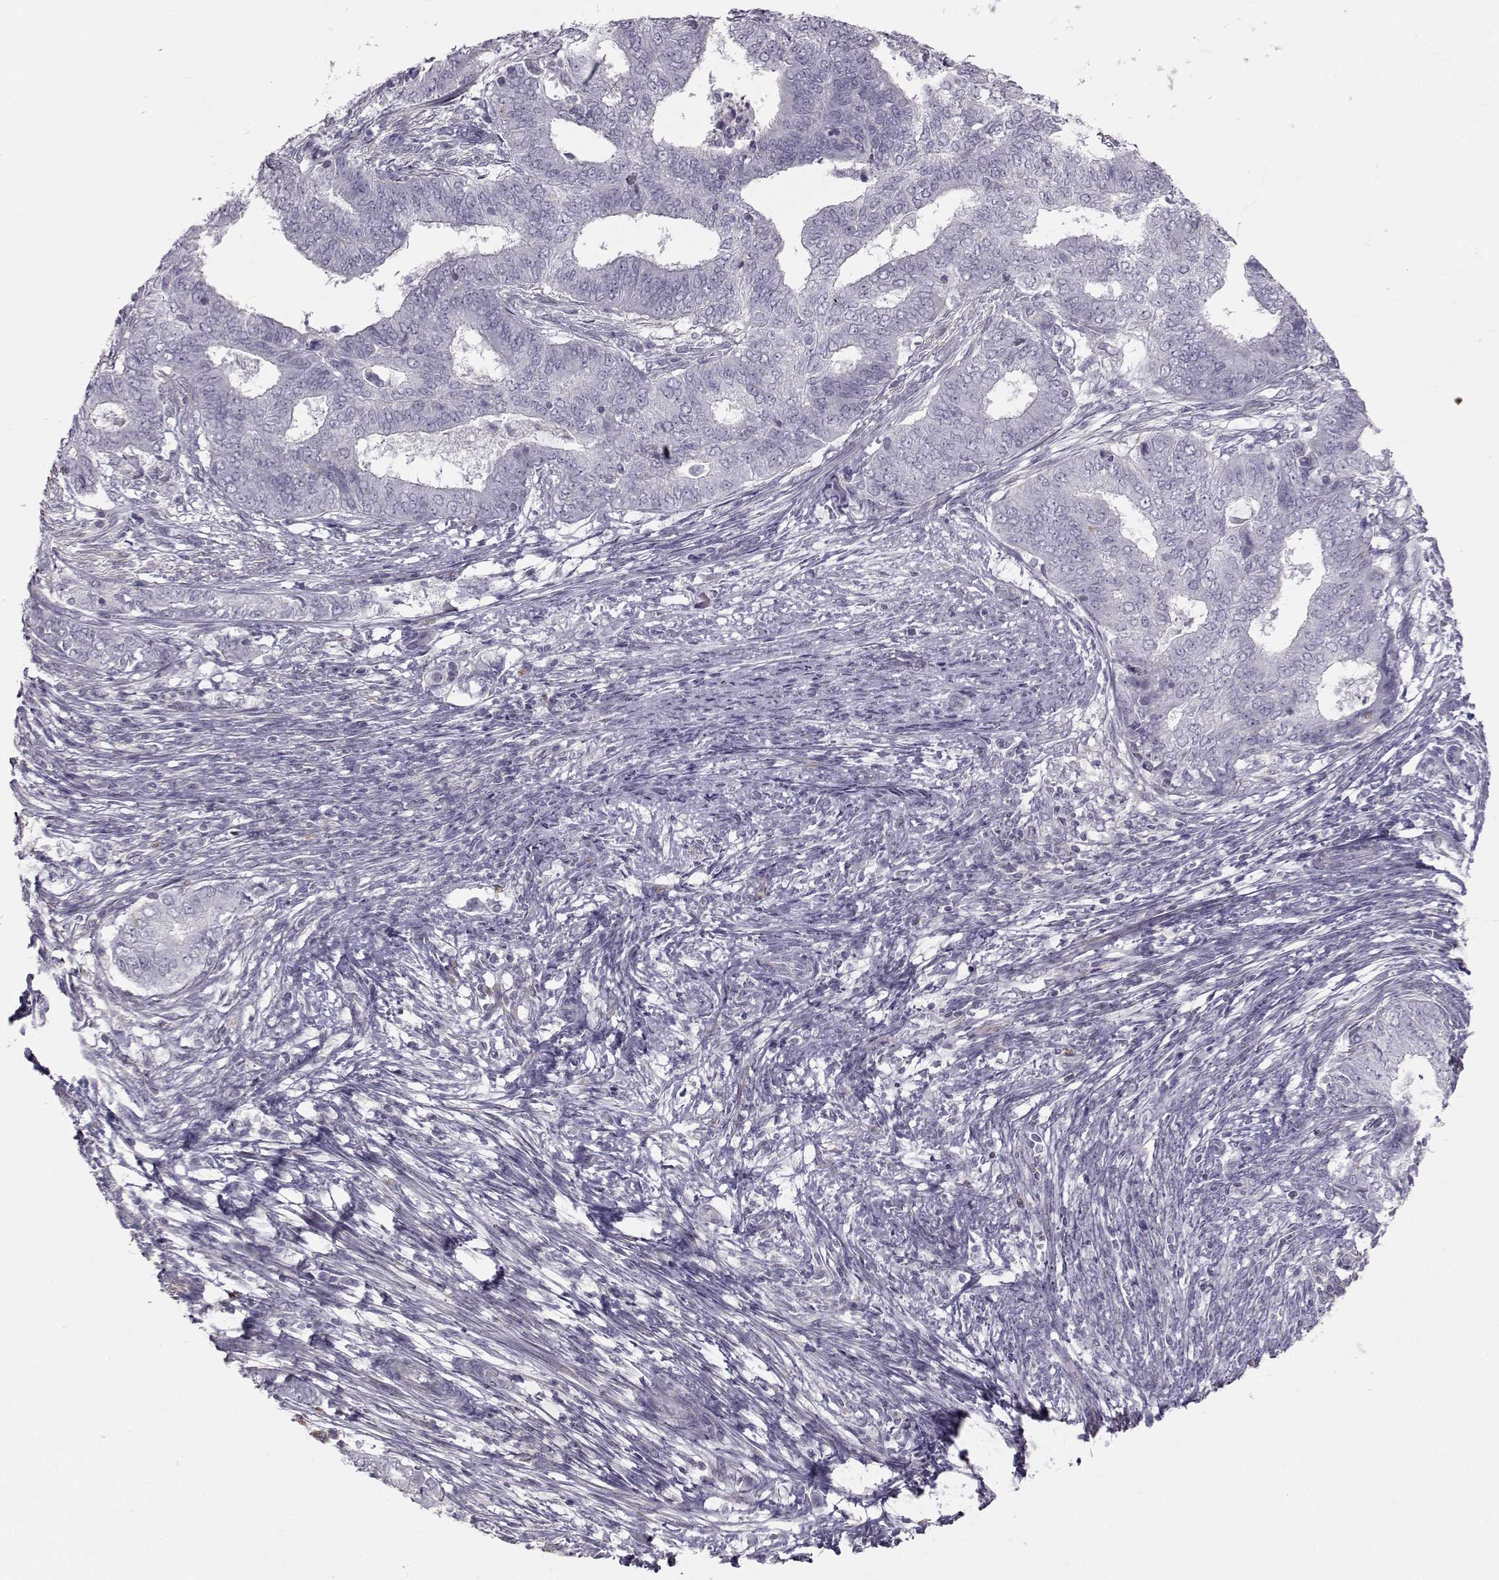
{"staining": {"intensity": "negative", "quantity": "none", "location": "none"}, "tissue": "endometrial cancer", "cell_type": "Tumor cells", "image_type": "cancer", "snomed": [{"axis": "morphology", "description": "Adenocarcinoma, NOS"}, {"axis": "topography", "description": "Endometrium"}], "caption": "Tumor cells are negative for protein expression in human endometrial cancer.", "gene": "GARIN3", "patient": {"sex": "female", "age": 62}}